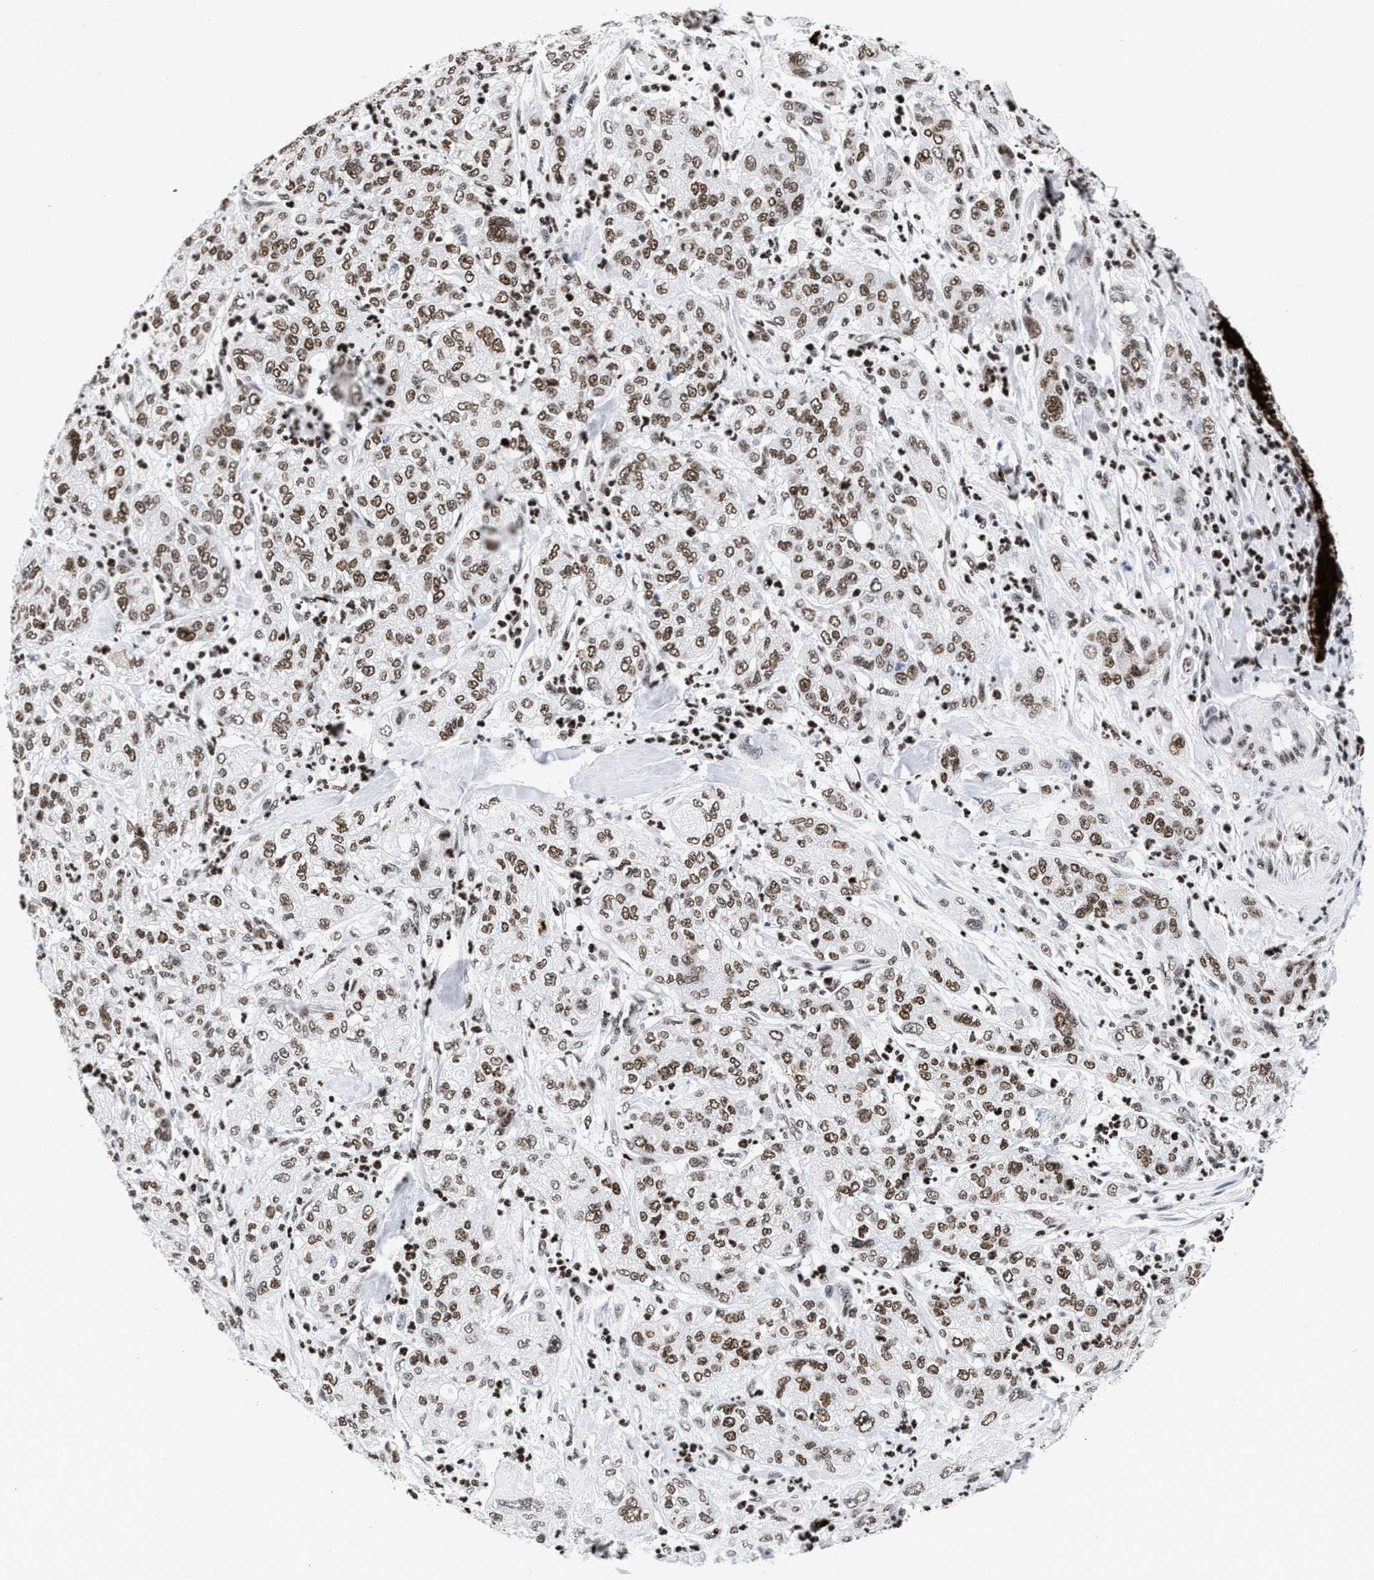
{"staining": {"intensity": "moderate", "quantity": ">75%", "location": "nuclear"}, "tissue": "pancreatic cancer", "cell_type": "Tumor cells", "image_type": "cancer", "snomed": [{"axis": "morphology", "description": "Adenocarcinoma, NOS"}, {"axis": "topography", "description": "Pancreas"}], "caption": "An IHC micrograph of neoplastic tissue is shown. Protein staining in brown labels moderate nuclear positivity in pancreatic cancer (adenocarcinoma) within tumor cells.", "gene": "RAD21", "patient": {"sex": "female", "age": 78}}